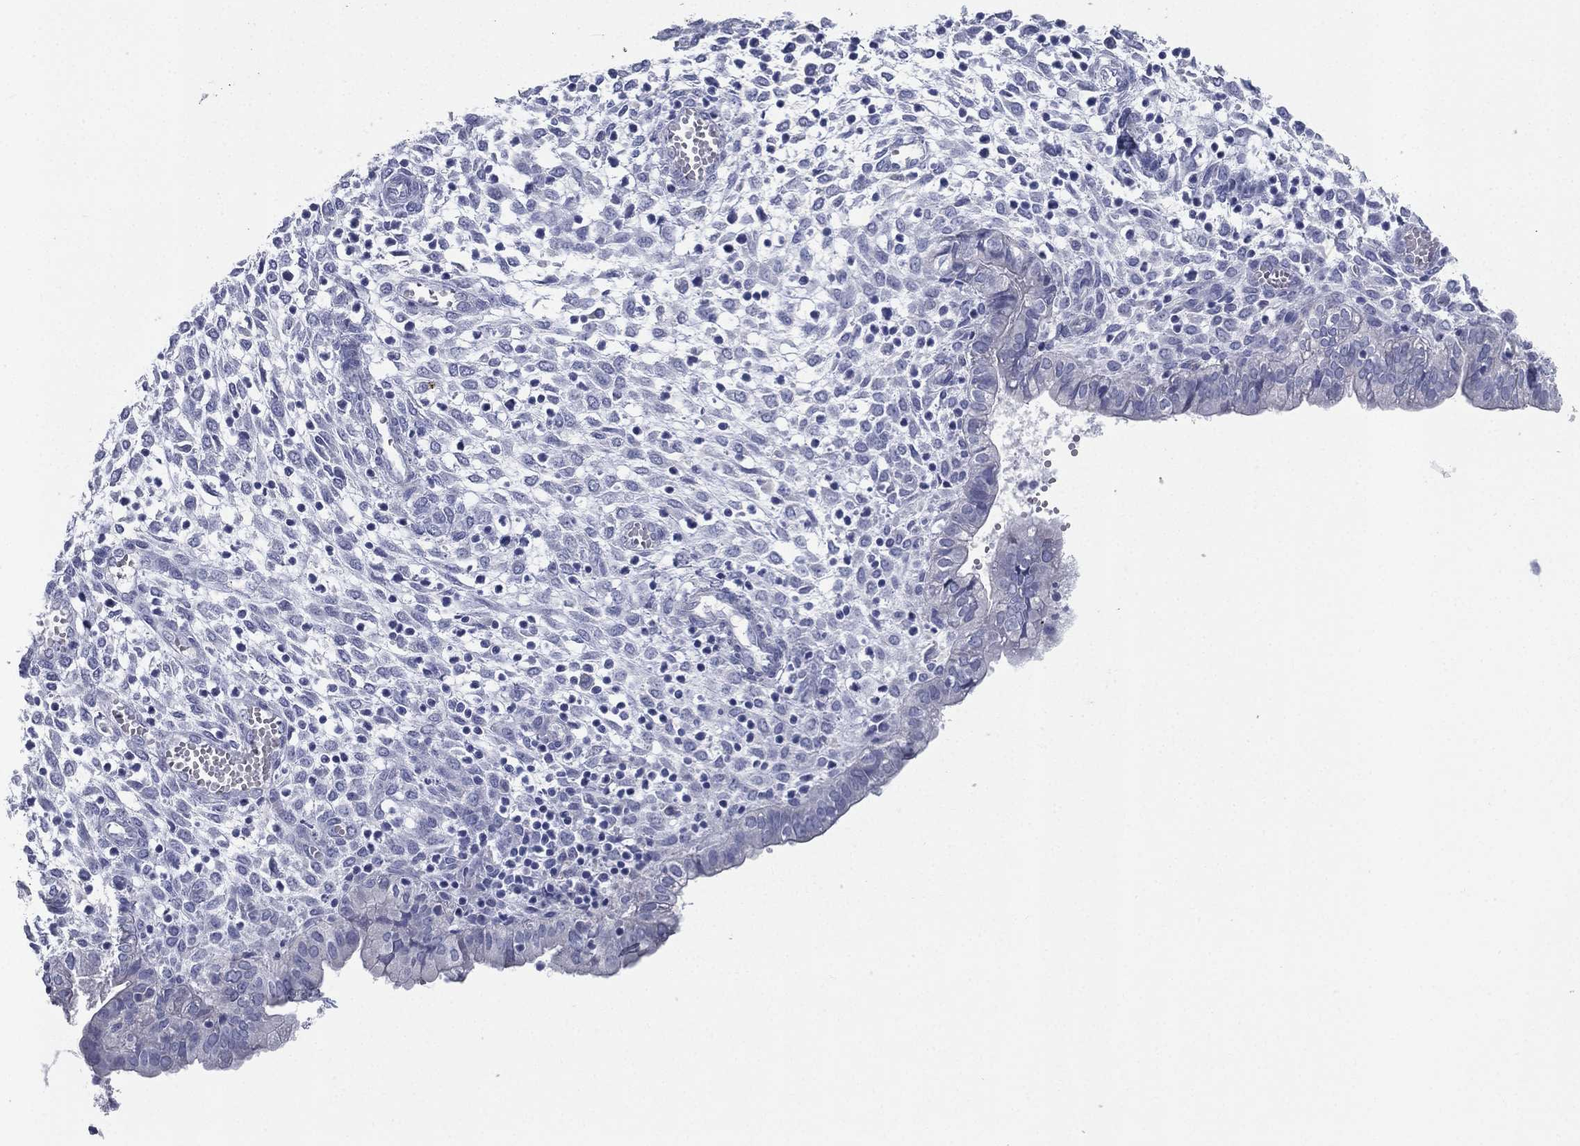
{"staining": {"intensity": "negative", "quantity": "none", "location": "none"}, "tissue": "endometrium", "cell_type": "Cells in endometrial stroma", "image_type": "normal", "snomed": [{"axis": "morphology", "description": "Normal tissue, NOS"}, {"axis": "topography", "description": "Endometrium"}], "caption": "Human endometrium stained for a protein using immunohistochemistry displays no positivity in cells in endometrial stroma.", "gene": "FCER2", "patient": {"sex": "female", "age": 43}}